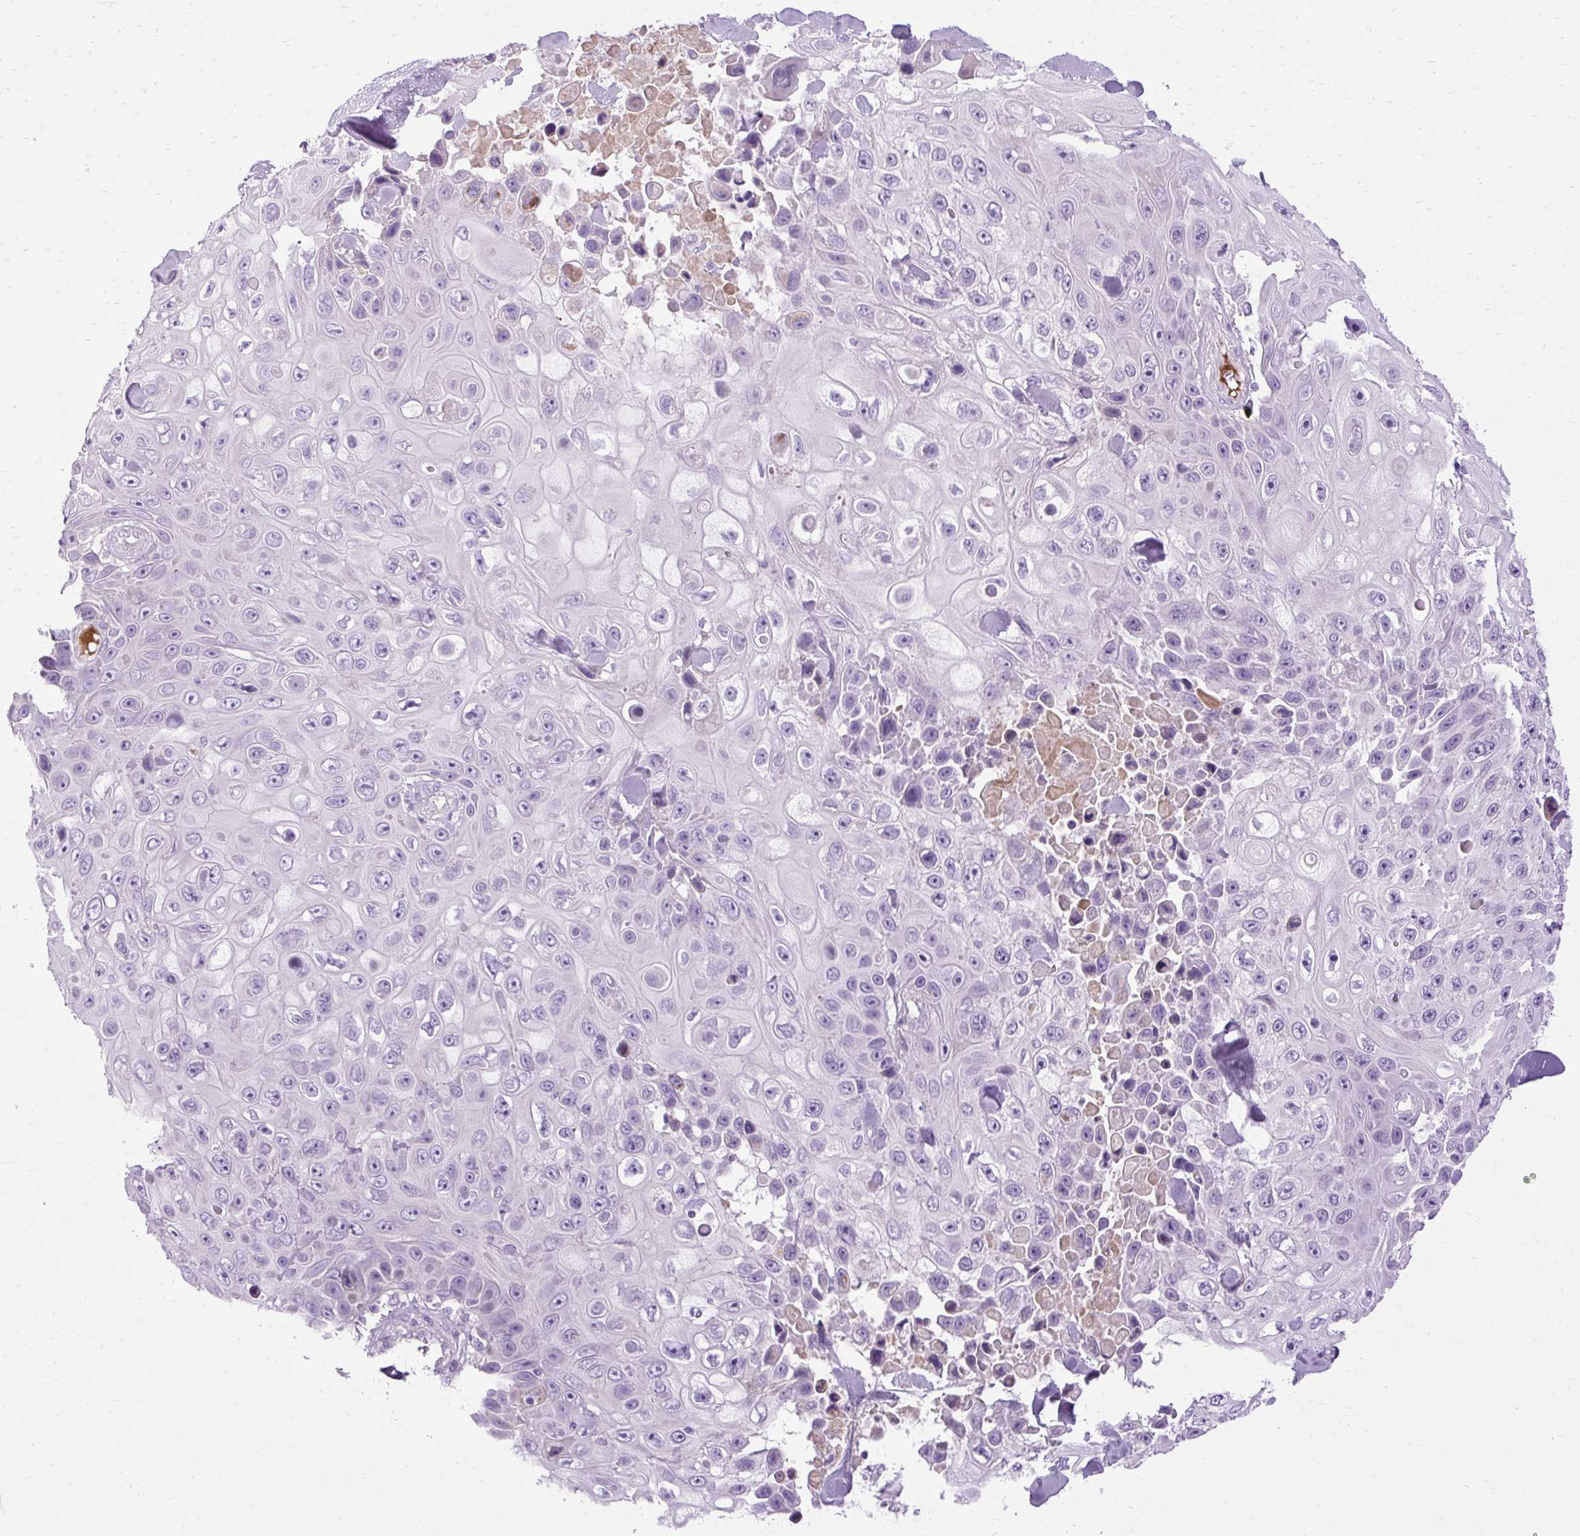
{"staining": {"intensity": "negative", "quantity": "none", "location": "none"}, "tissue": "skin cancer", "cell_type": "Tumor cells", "image_type": "cancer", "snomed": [{"axis": "morphology", "description": "Squamous cell carcinoma, NOS"}, {"axis": "topography", "description": "Skin"}], "caption": "Immunohistochemistry of human squamous cell carcinoma (skin) displays no staining in tumor cells.", "gene": "ARRDC2", "patient": {"sex": "male", "age": 82}}